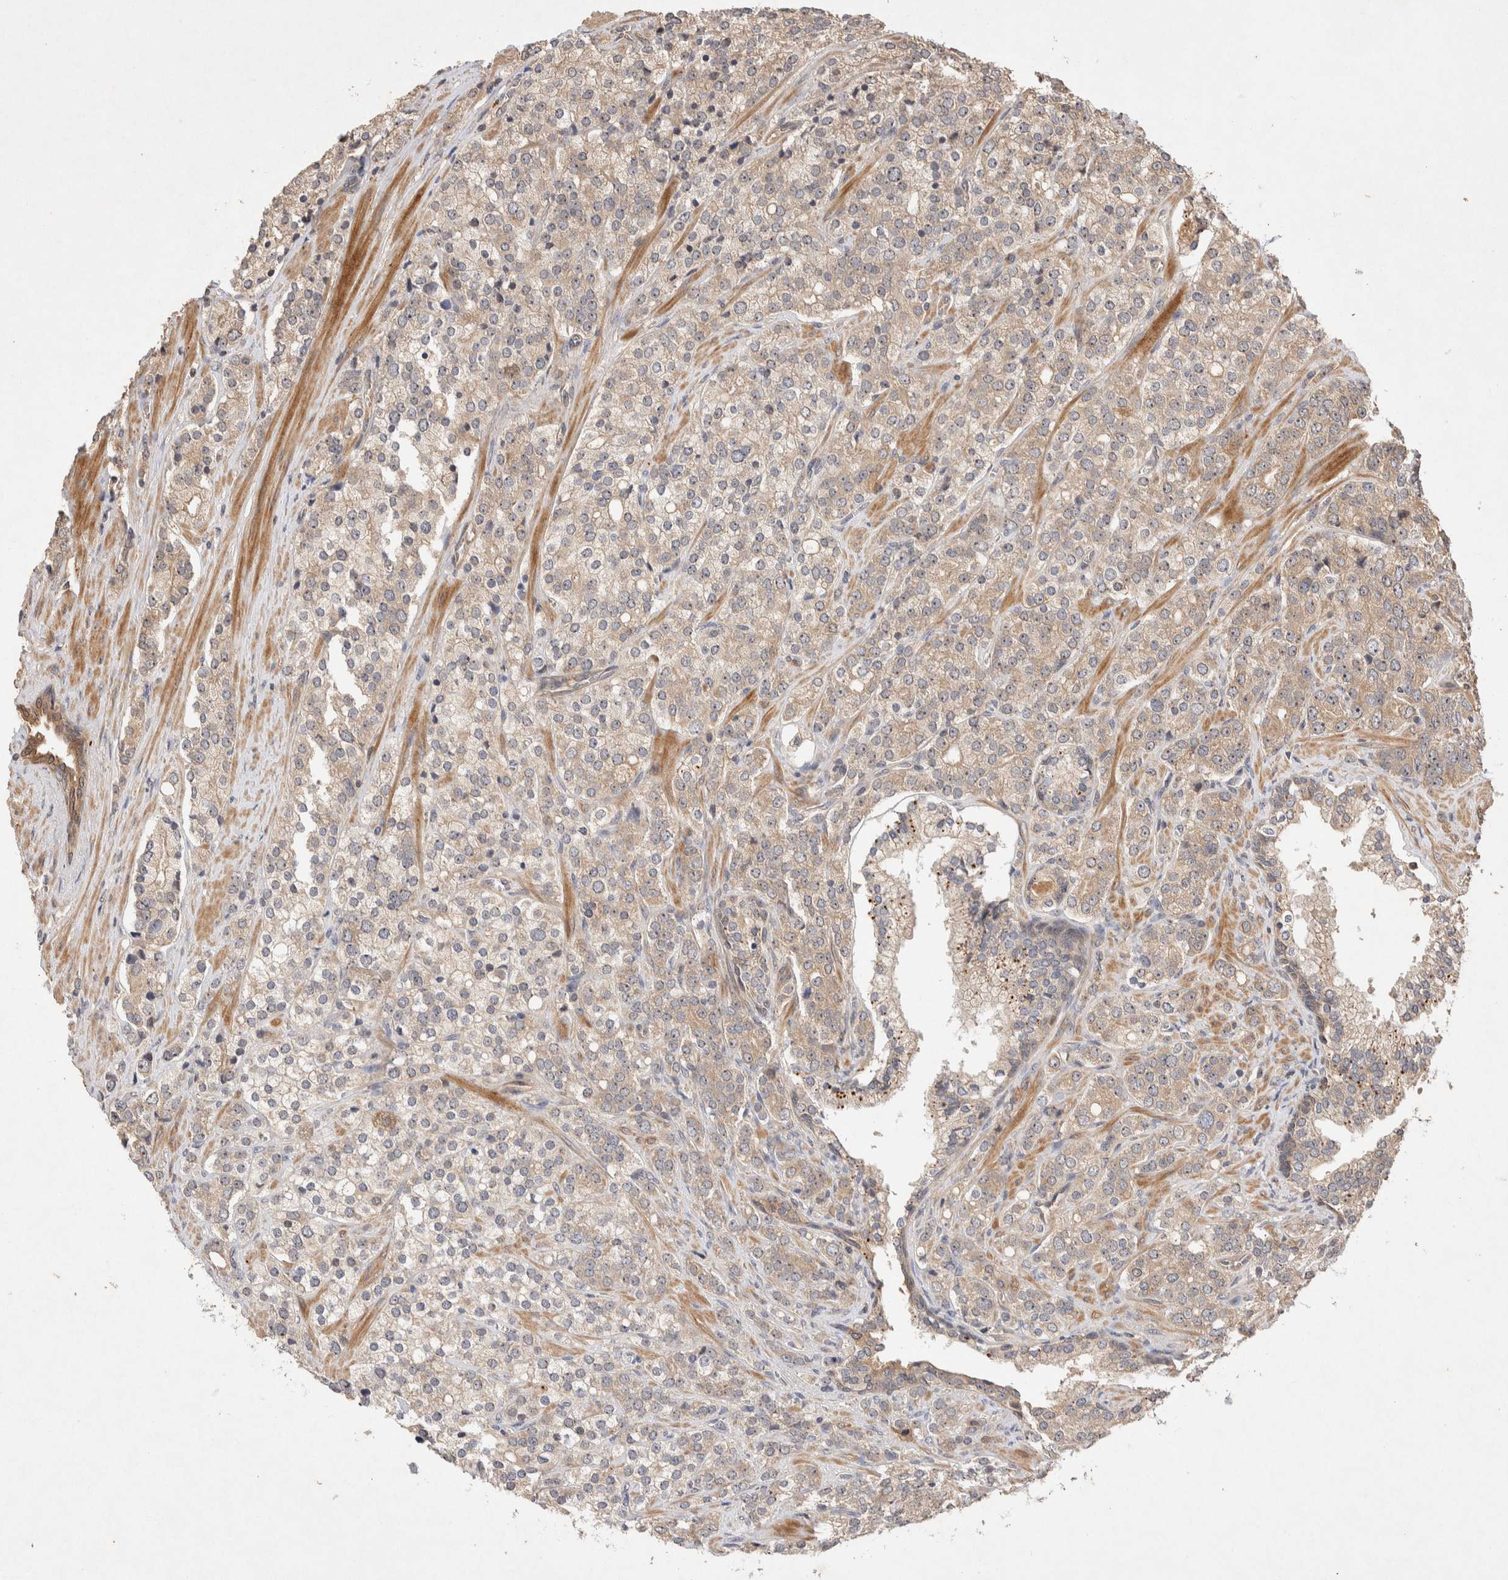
{"staining": {"intensity": "weak", "quantity": "25%-75%", "location": "cytoplasmic/membranous"}, "tissue": "prostate cancer", "cell_type": "Tumor cells", "image_type": "cancer", "snomed": [{"axis": "morphology", "description": "Adenocarcinoma, High grade"}, {"axis": "topography", "description": "Prostate"}], "caption": "Protein staining of adenocarcinoma (high-grade) (prostate) tissue displays weak cytoplasmic/membranous positivity in about 25%-75% of tumor cells. The protein is shown in brown color, while the nuclei are stained blue.", "gene": "NSMAF", "patient": {"sex": "male", "age": 71}}